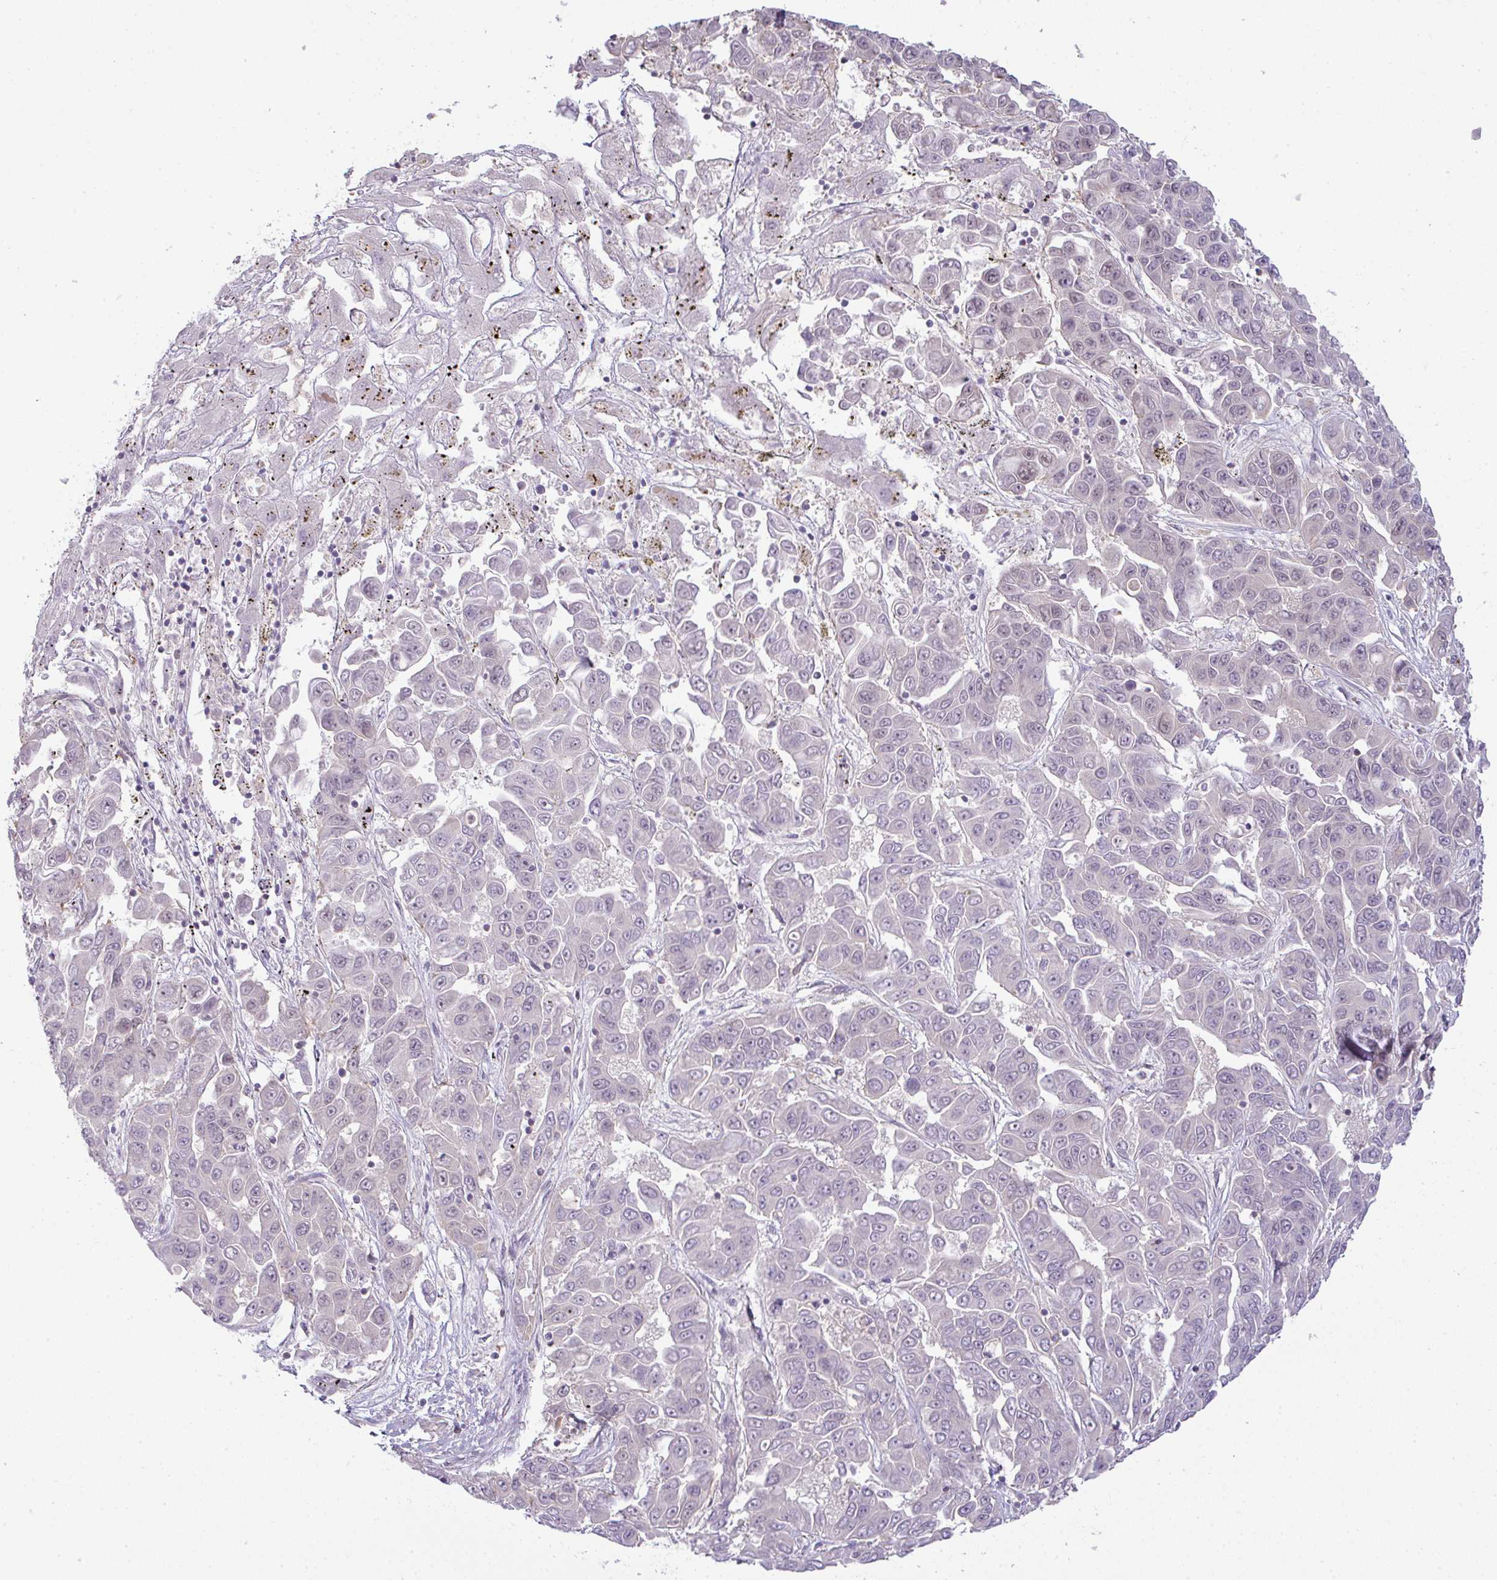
{"staining": {"intensity": "negative", "quantity": "none", "location": "none"}, "tissue": "liver cancer", "cell_type": "Tumor cells", "image_type": "cancer", "snomed": [{"axis": "morphology", "description": "Cholangiocarcinoma"}, {"axis": "topography", "description": "Liver"}], "caption": "Micrograph shows no significant protein expression in tumor cells of cholangiocarcinoma (liver). Nuclei are stained in blue.", "gene": "CSE1L", "patient": {"sex": "female", "age": 52}}